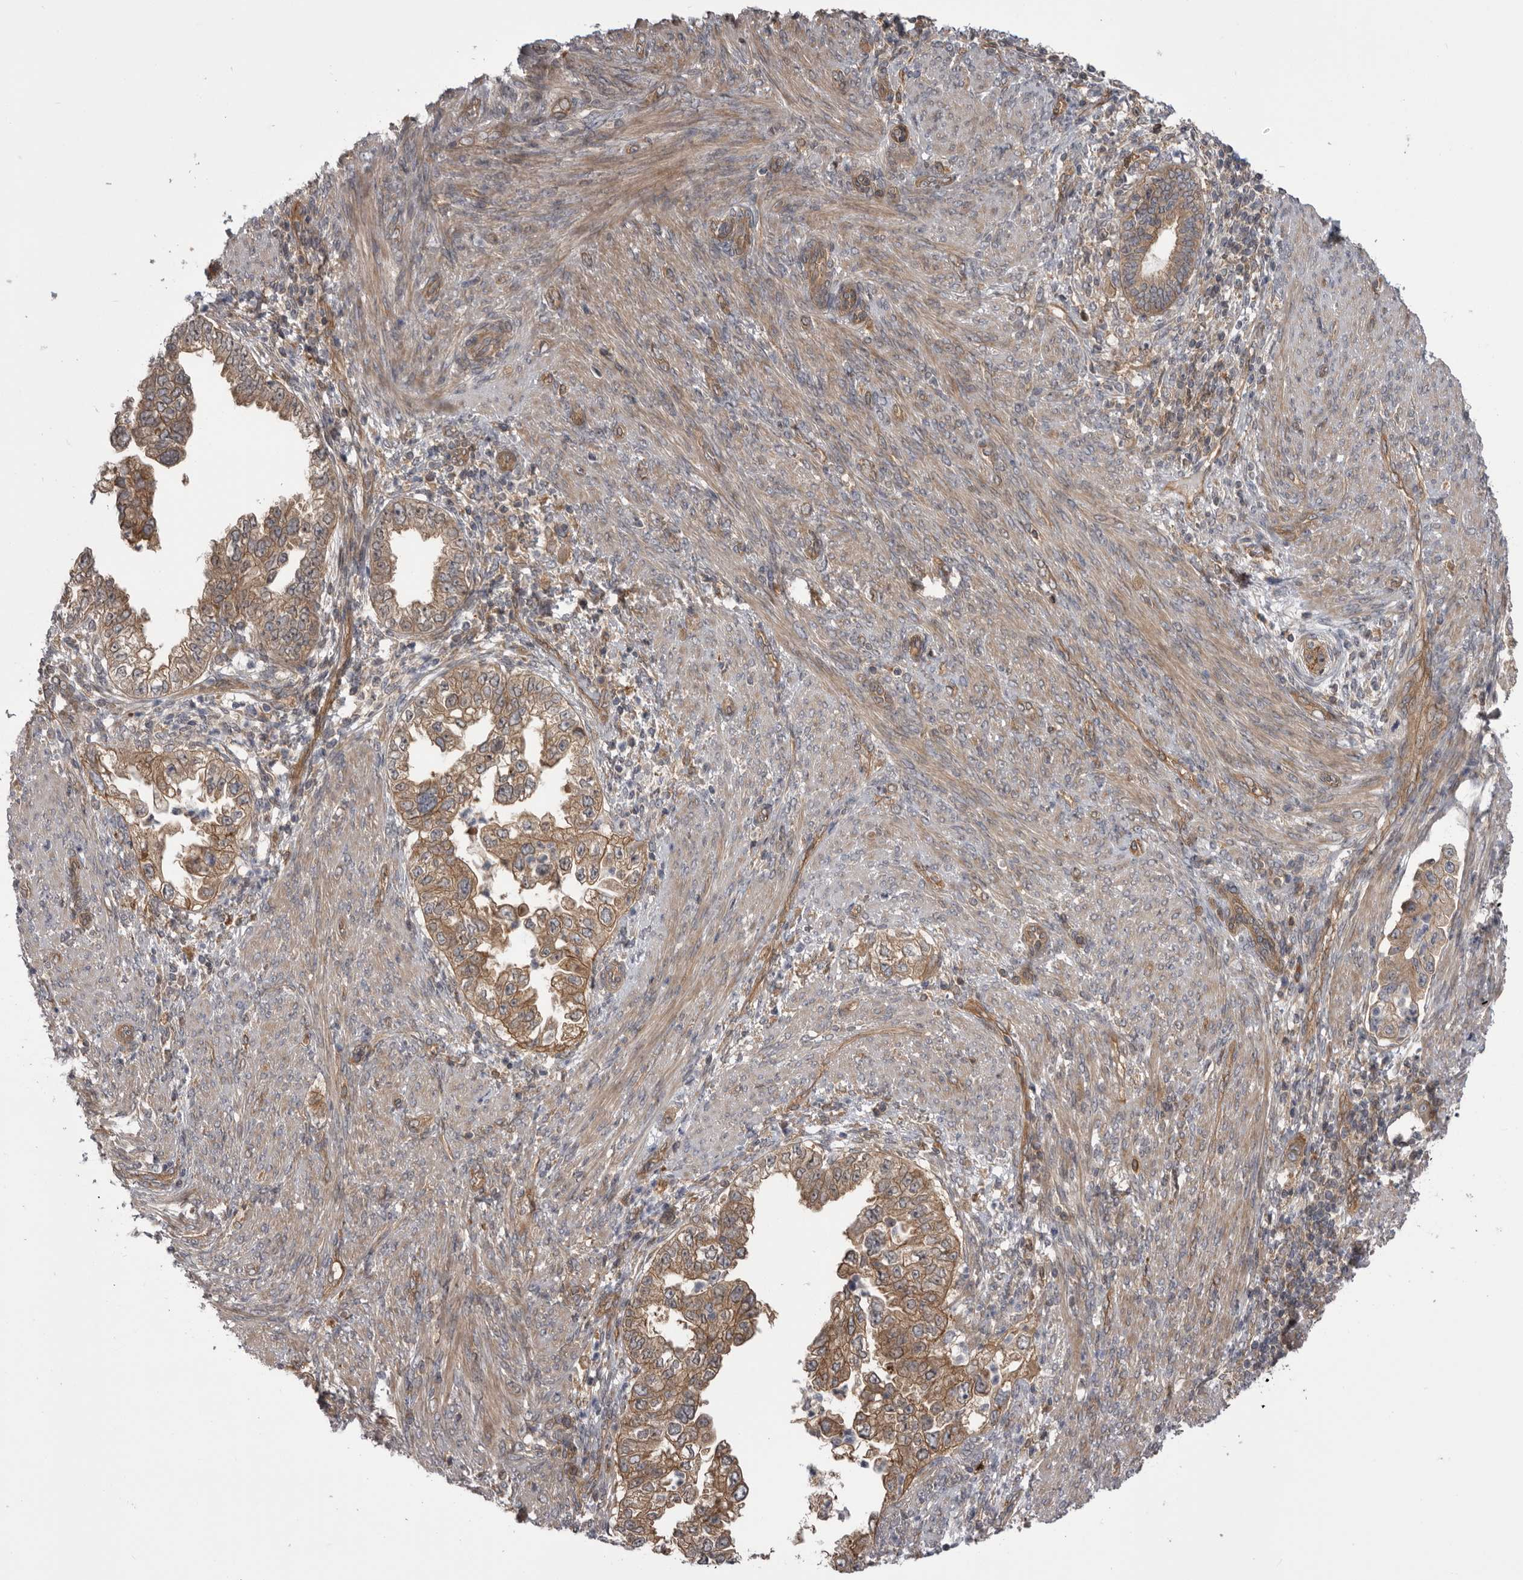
{"staining": {"intensity": "moderate", "quantity": ">75%", "location": "cytoplasmic/membranous"}, "tissue": "endometrial cancer", "cell_type": "Tumor cells", "image_type": "cancer", "snomed": [{"axis": "morphology", "description": "Adenocarcinoma, NOS"}, {"axis": "topography", "description": "Endometrium"}], "caption": "Endometrial cancer stained with a protein marker shows moderate staining in tumor cells.", "gene": "RAB3GAP2", "patient": {"sex": "female", "age": 85}}